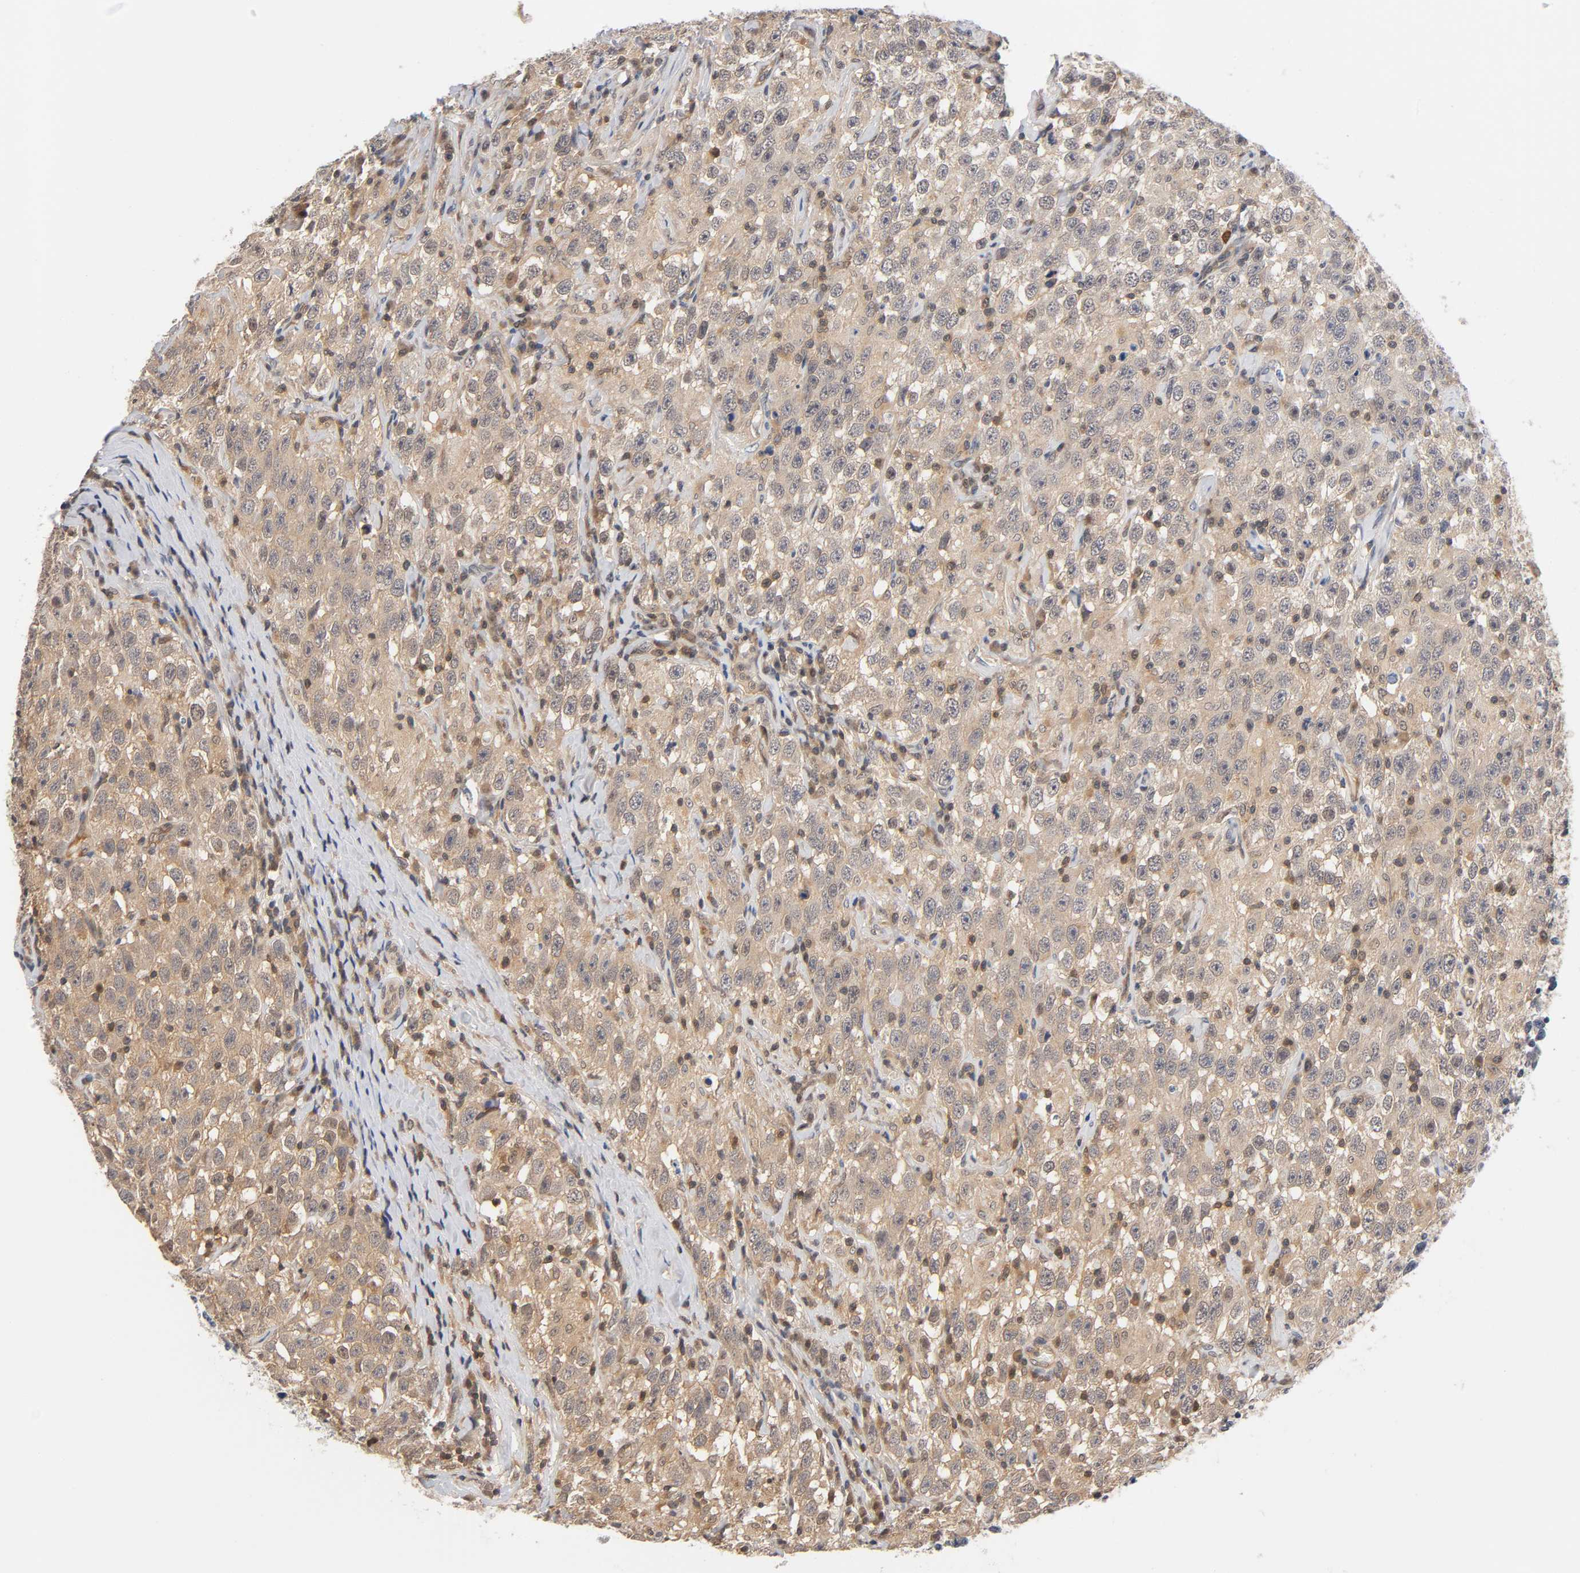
{"staining": {"intensity": "weak", "quantity": "25%-75%", "location": "cytoplasmic/membranous"}, "tissue": "testis cancer", "cell_type": "Tumor cells", "image_type": "cancer", "snomed": [{"axis": "morphology", "description": "Seminoma, NOS"}, {"axis": "topography", "description": "Testis"}], "caption": "This histopathology image exhibits immunohistochemistry staining of testis cancer (seminoma), with low weak cytoplasmic/membranous expression in about 25%-75% of tumor cells.", "gene": "PRKAB1", "patient": {"sex": "male", "age": 41}}